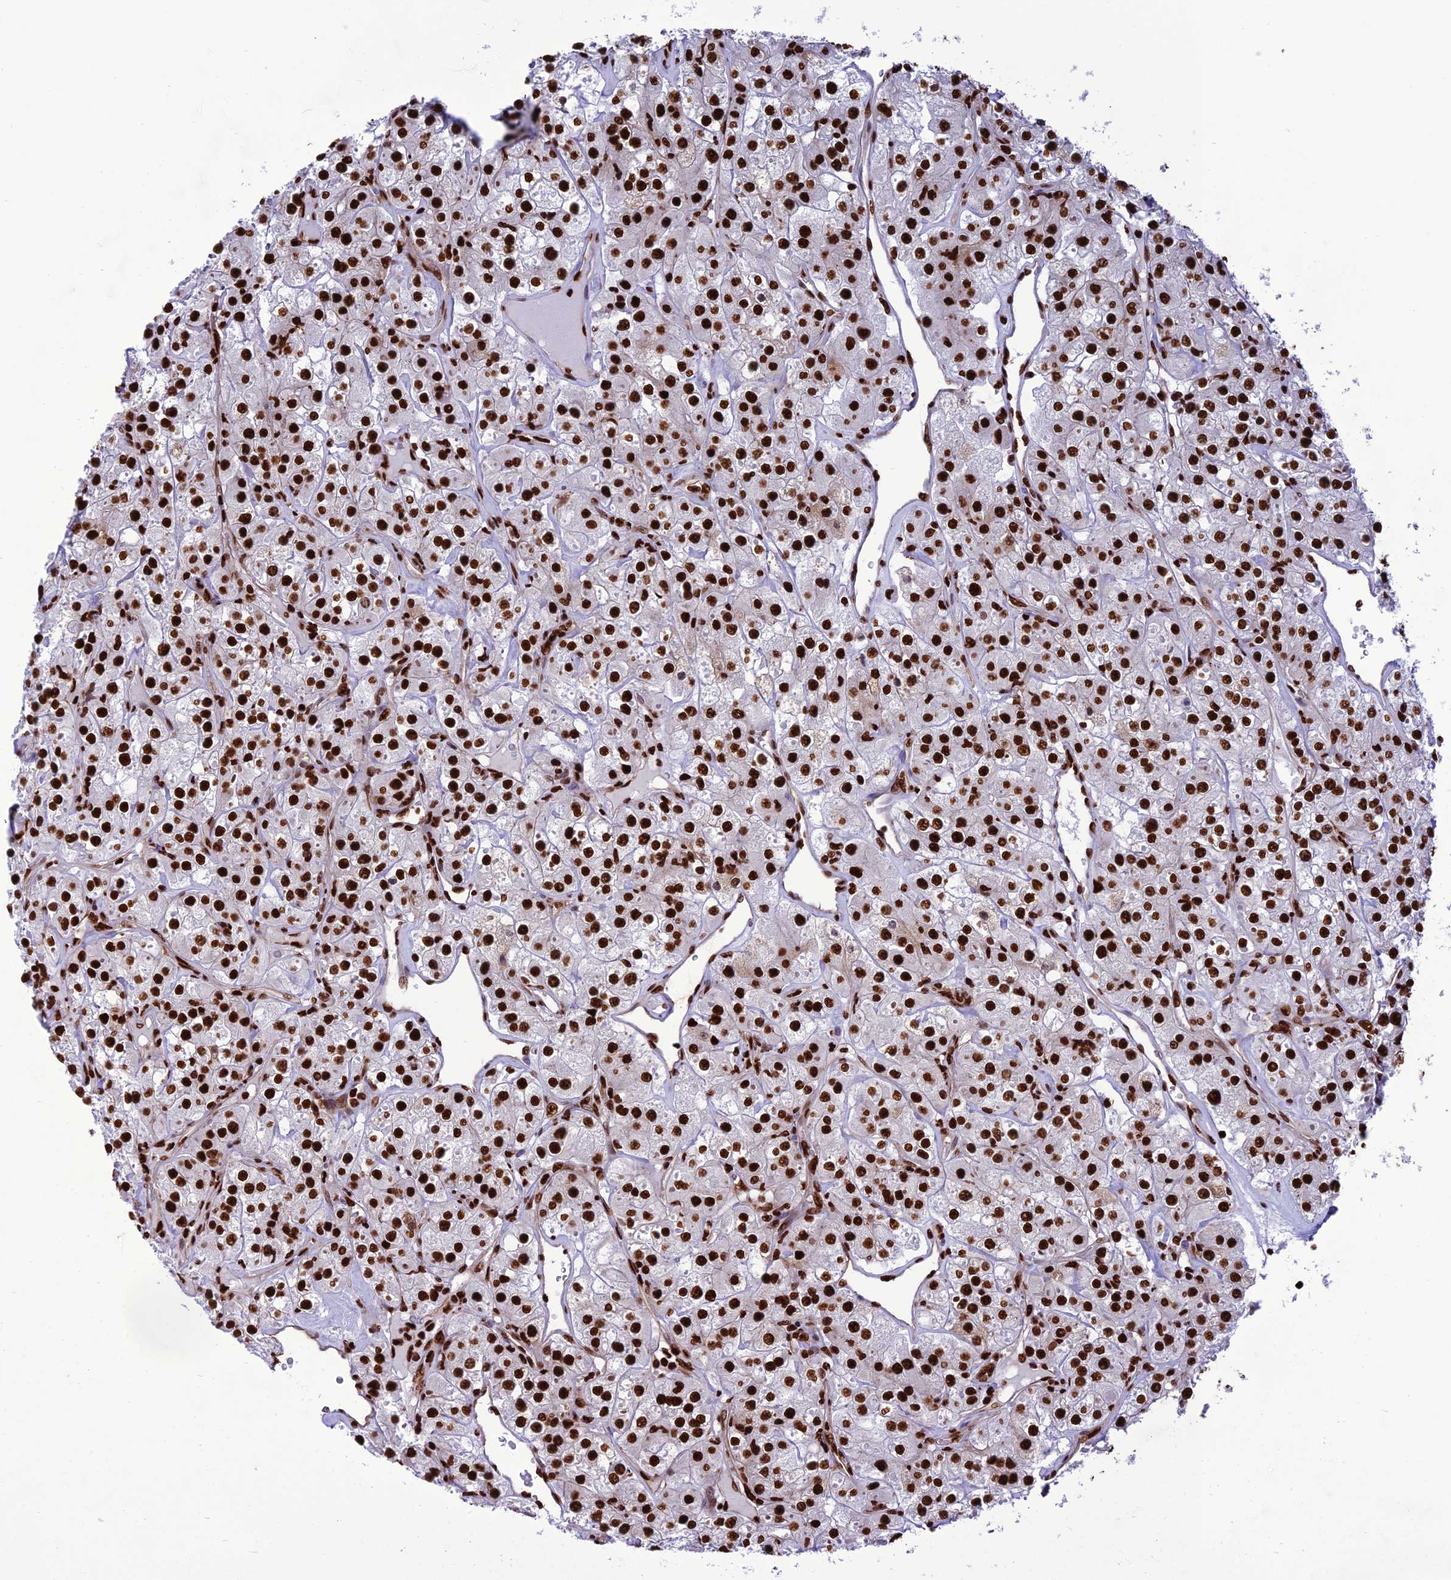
{"staining": {"intensity": "strong", "quantity": ">75%", "location": "nuclear"}, "tissue": "renal cancer", "cell_type": "Tumor cells", "image_type": "cancer", "snomed": [{"axis": "morphology", "description": "Adenocarcinoma, NOS"}, {"axis": "topography", "description": "Kidney"}], "caption": "Human renal cancer (adenocarcinoma) stained with a protein marker displays strong staining in tumor cells.", "gene": "INO80E", "patient": {"sex": "male", "age": 77}}